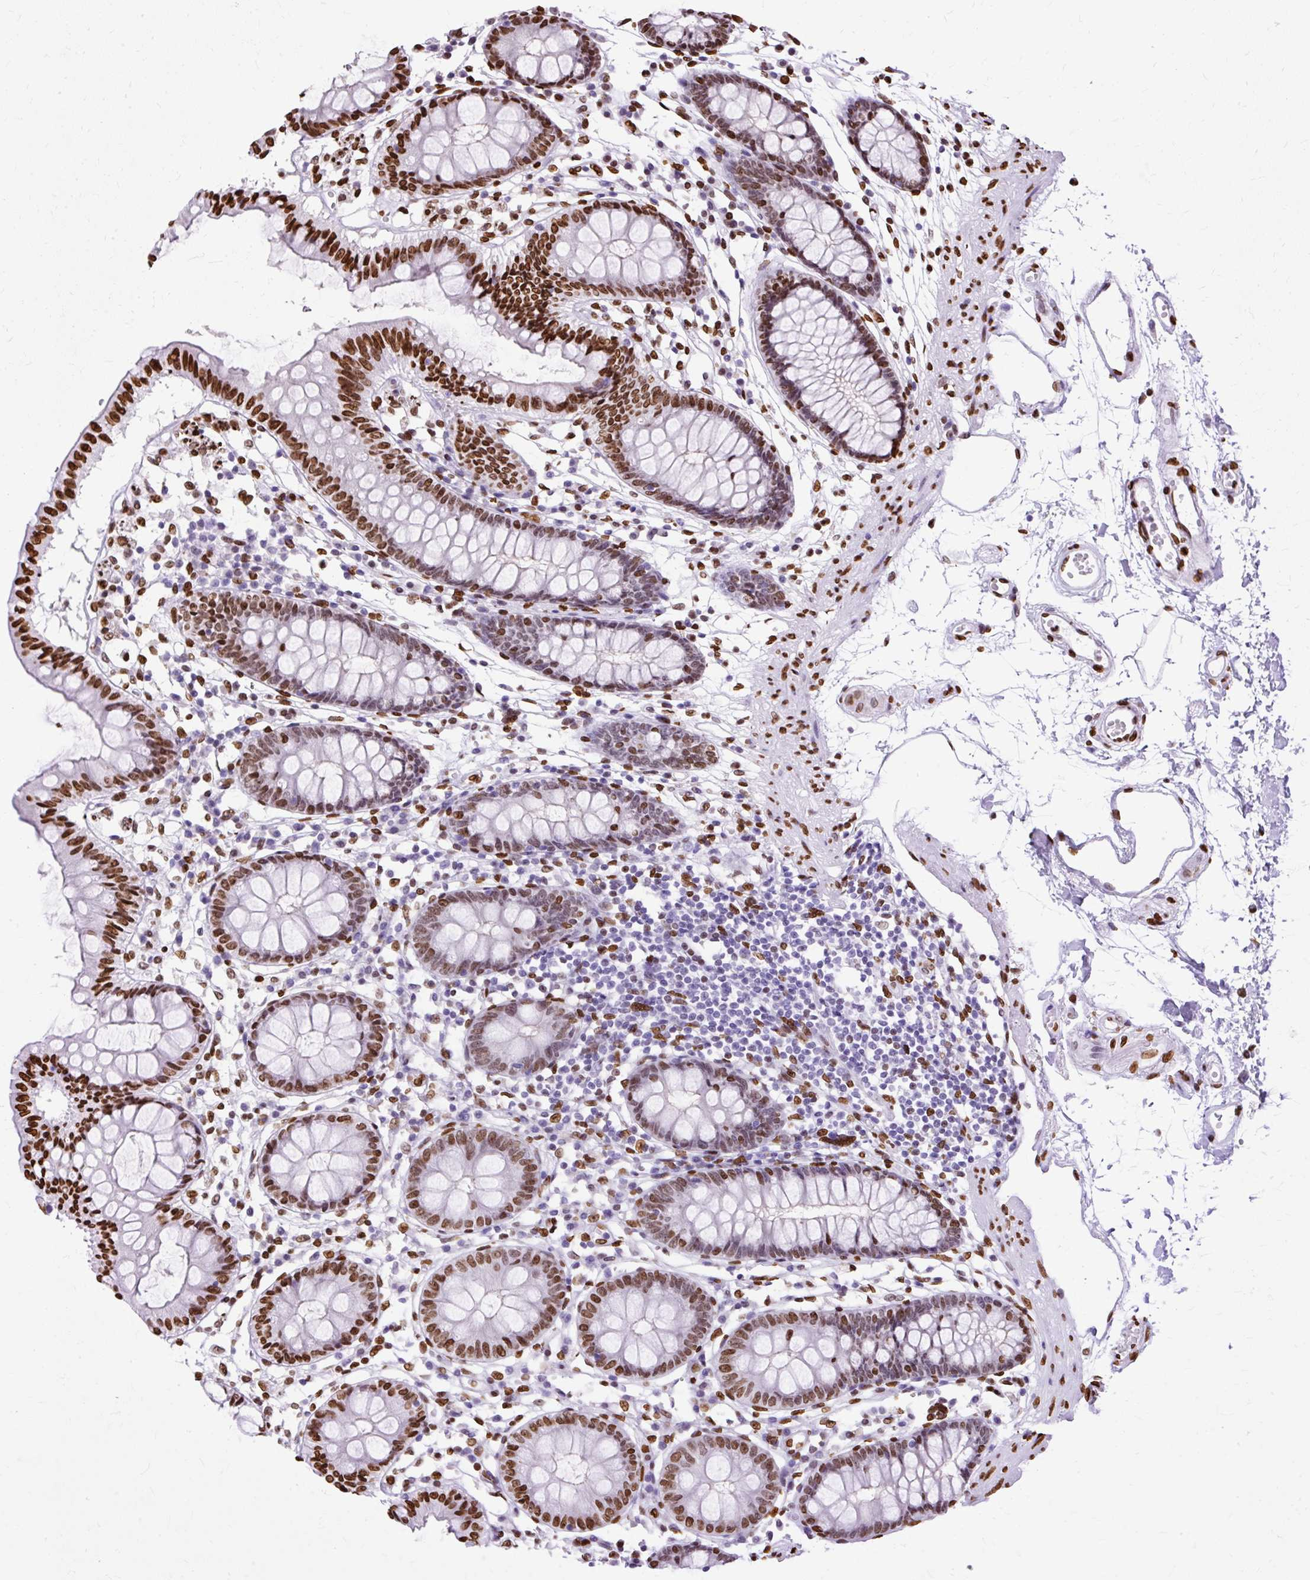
{"staining": {"intensity": "strong", "quantity": ">75%", "location": "nuclear"}, "tissue": "colon", "cell_type": "Endothelial cells", "image_type": "normal", "snomed": [{"axis": "morphology", "description": "Normal tissue, NOS"}, {"axis": "topography", "description": "Colon"}], "caption": "A brown stain shows strong nuclear expression of a protein in endothelial cells of benign human colon.", "gene": "TMEM184C", "patient": {"sex": "female", "age": 84}}